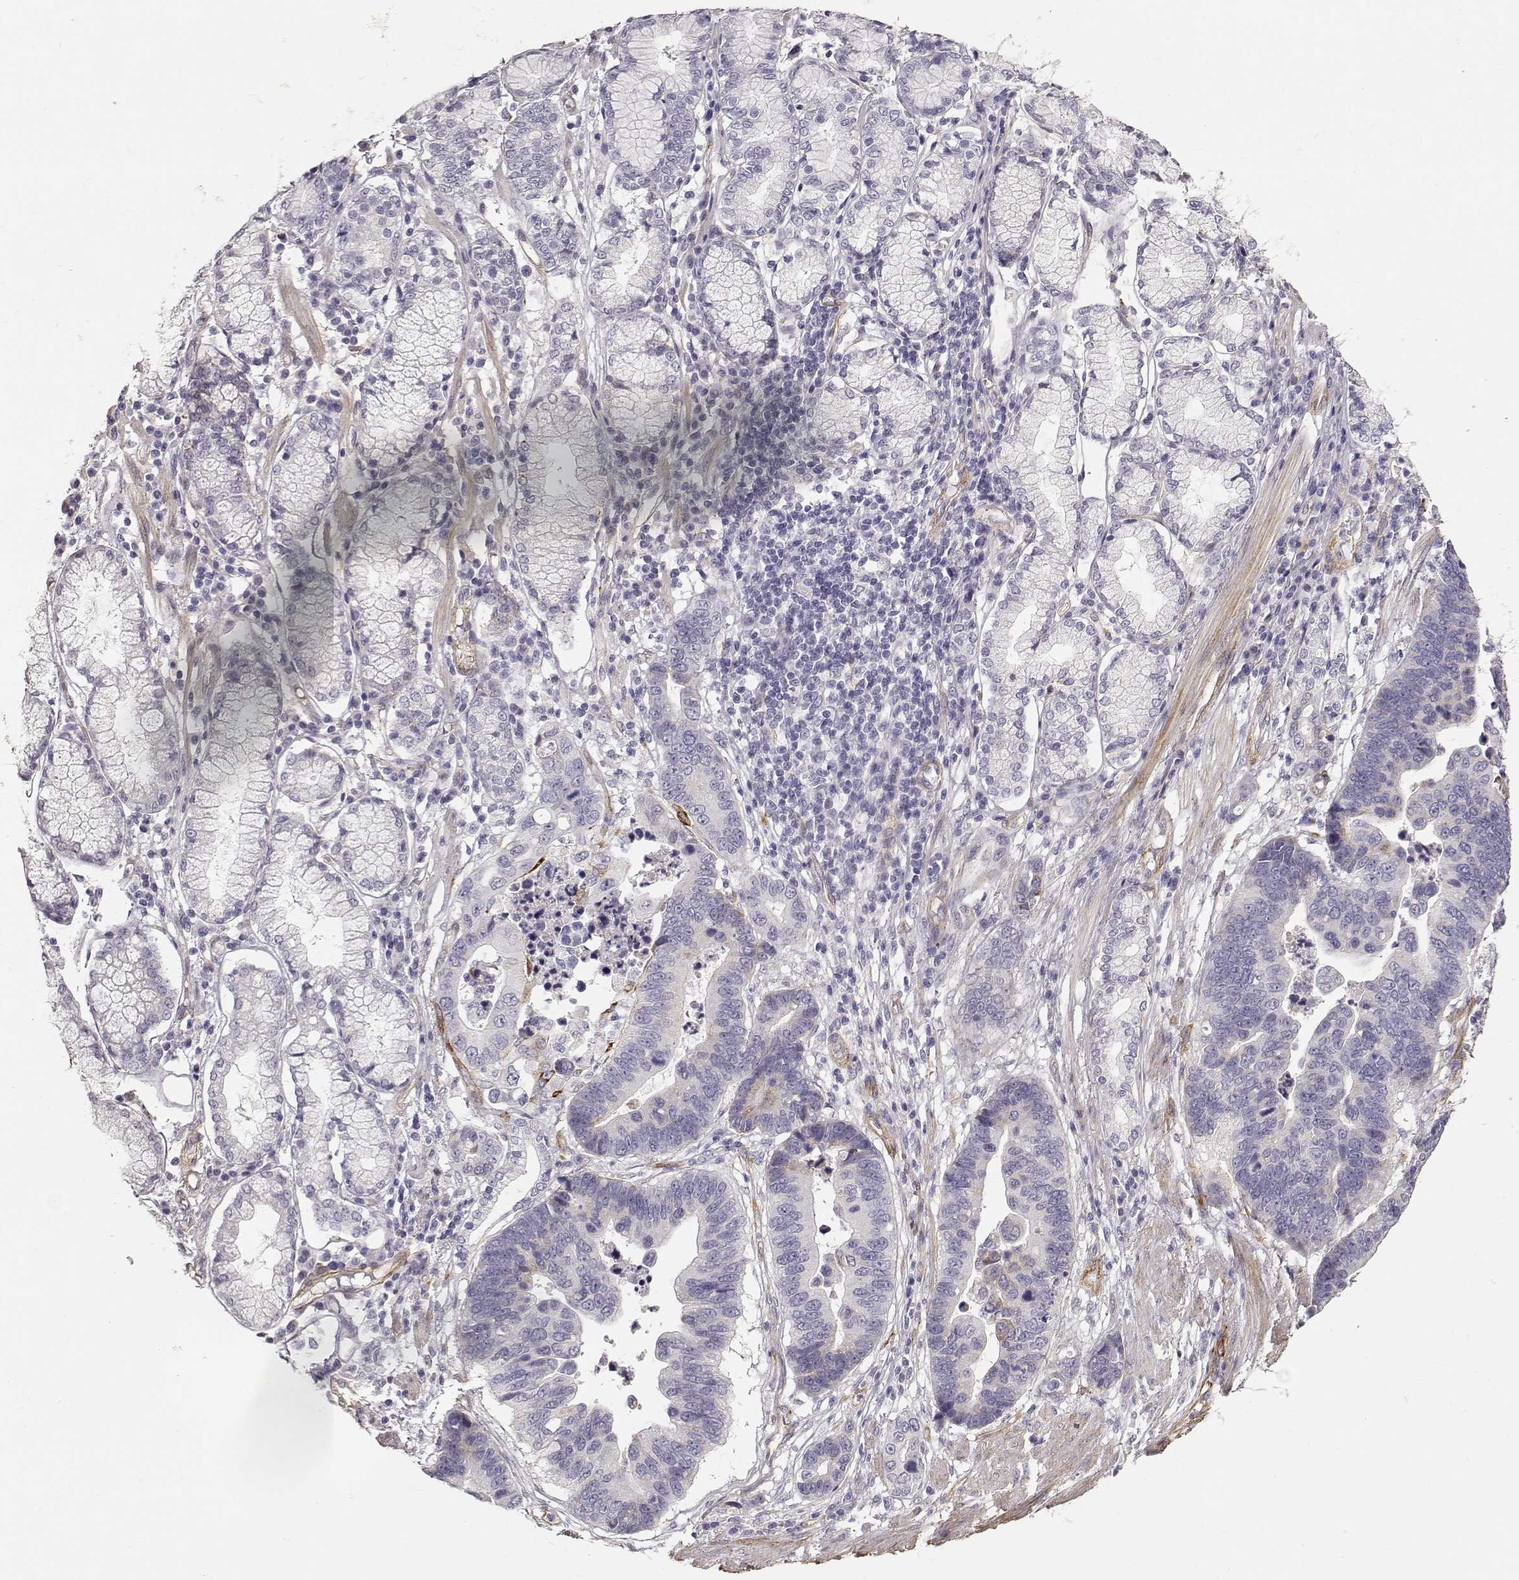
{"staining": {"intensity": "negative", "quantity": "none", "location": "none"}, "tissue": "stomach cancer", "cell_type": "Tumor cells", "image_type": "cancer", "snomed": [{"axis": "morphology", "description": "Adenocarcinoma, NOS"}, {"axis": "topography", "description": "Stomach"}], "caption": "The IHC histopathology image has no significant staining in tumor cells of adenocarcinoma (stomach) tissue. The staining is performed using DAB (3,3'-diaminobenzidine) brown chromogen with nuclei counter-stained in using hematoxylin.", "gene": "LAMC1", "patient": {"sex": "male", "age": 84}}